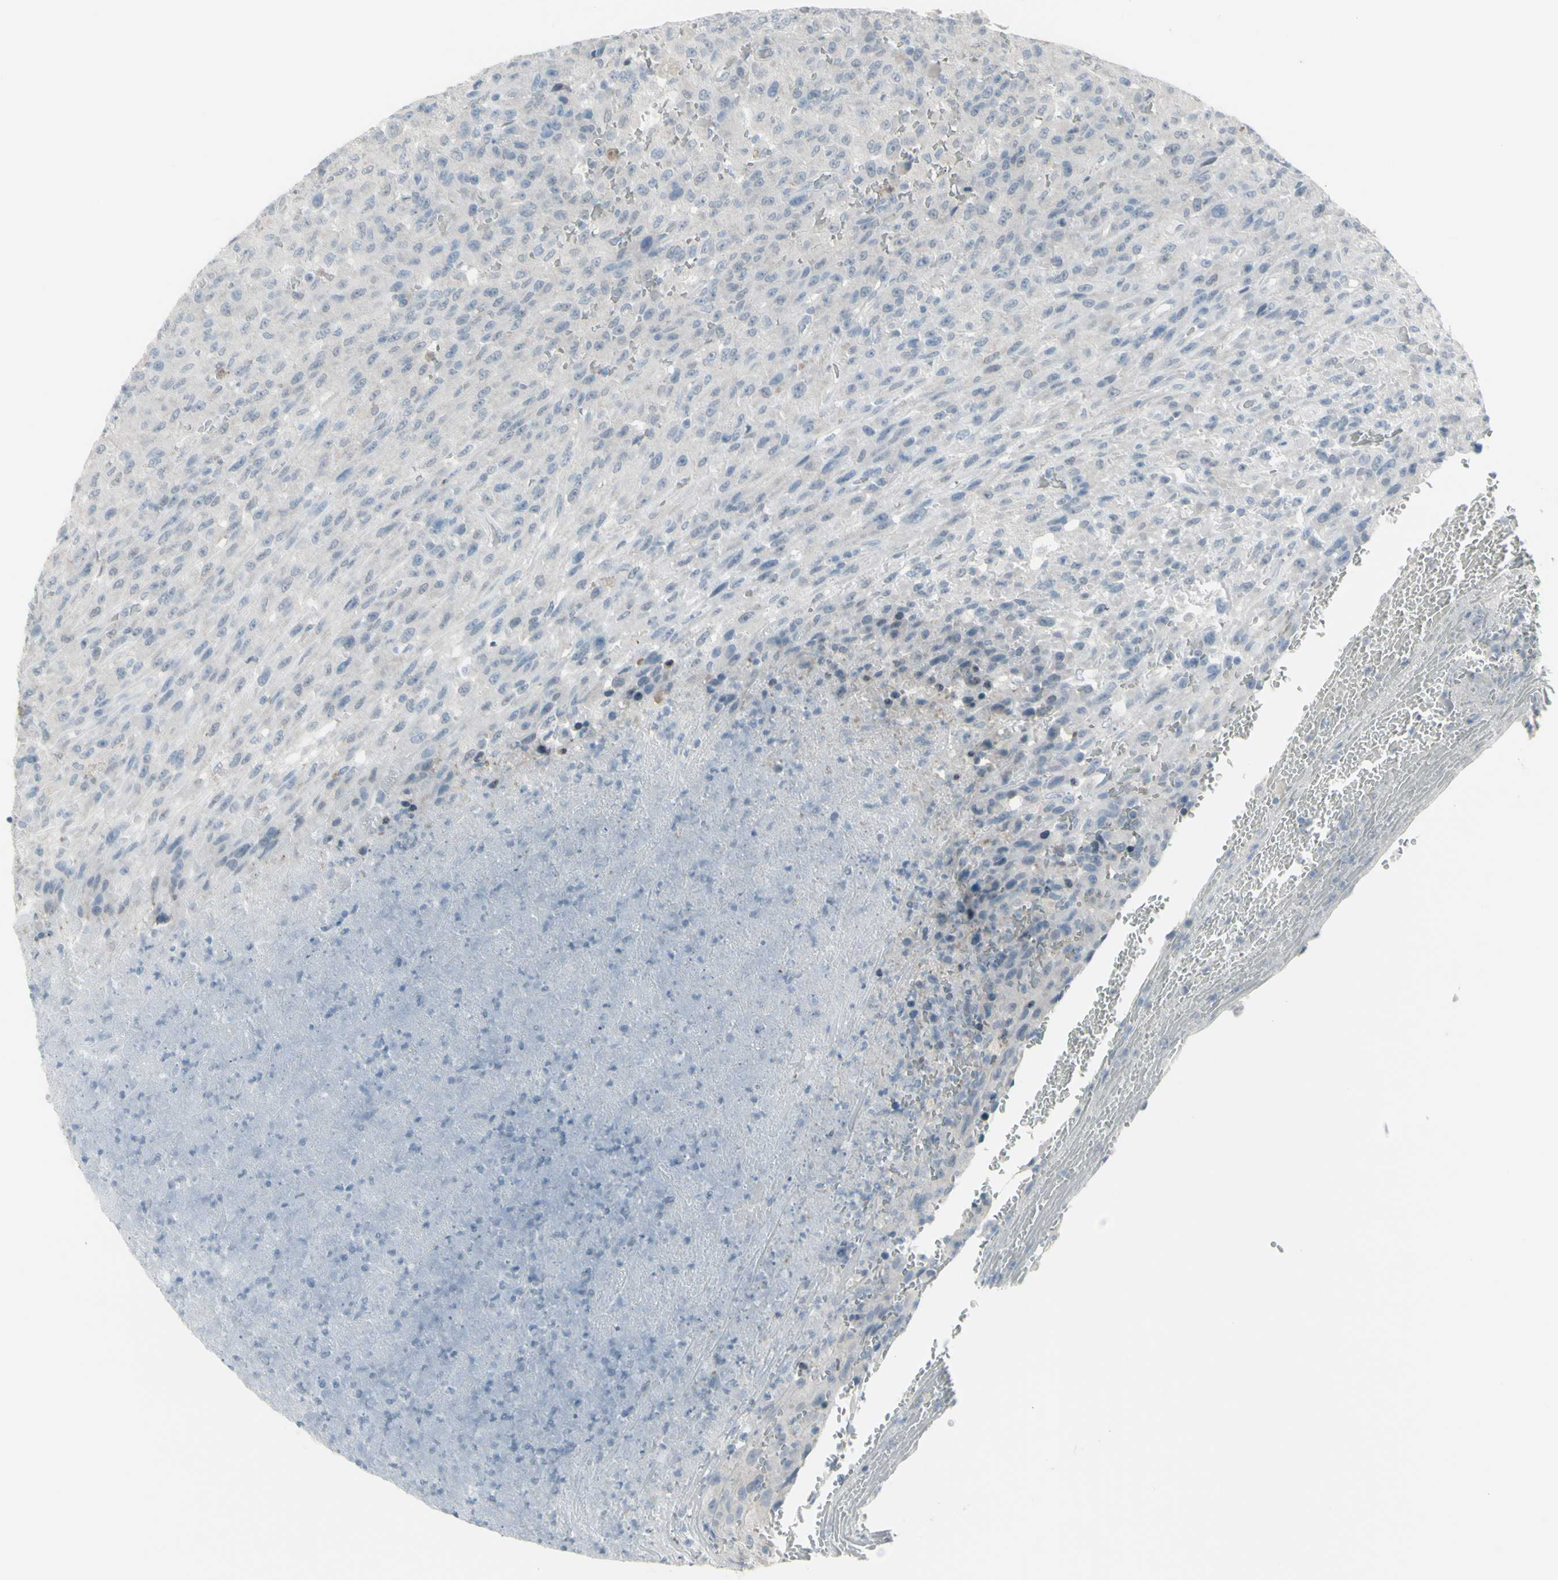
{"staining": {"intensity": "negative", "quantity": "none", "location": "none"}, "tissue": "urothelial cancer", "cell_type": "Tumor cells", "image_type": "cancer", "snomed": [{"axis": "morphology", "description": "Urothelial carcinoma, High grade"}, {"axis": "topography", "description": "Urinary bladder"}], "caption": "The image reveals no staining of tumor cells in high-grade urothelial carcinoma. Nuclei are stained in blue.", "gene": "RAB3A", "patient": {"sex": "male", "age": 66}}